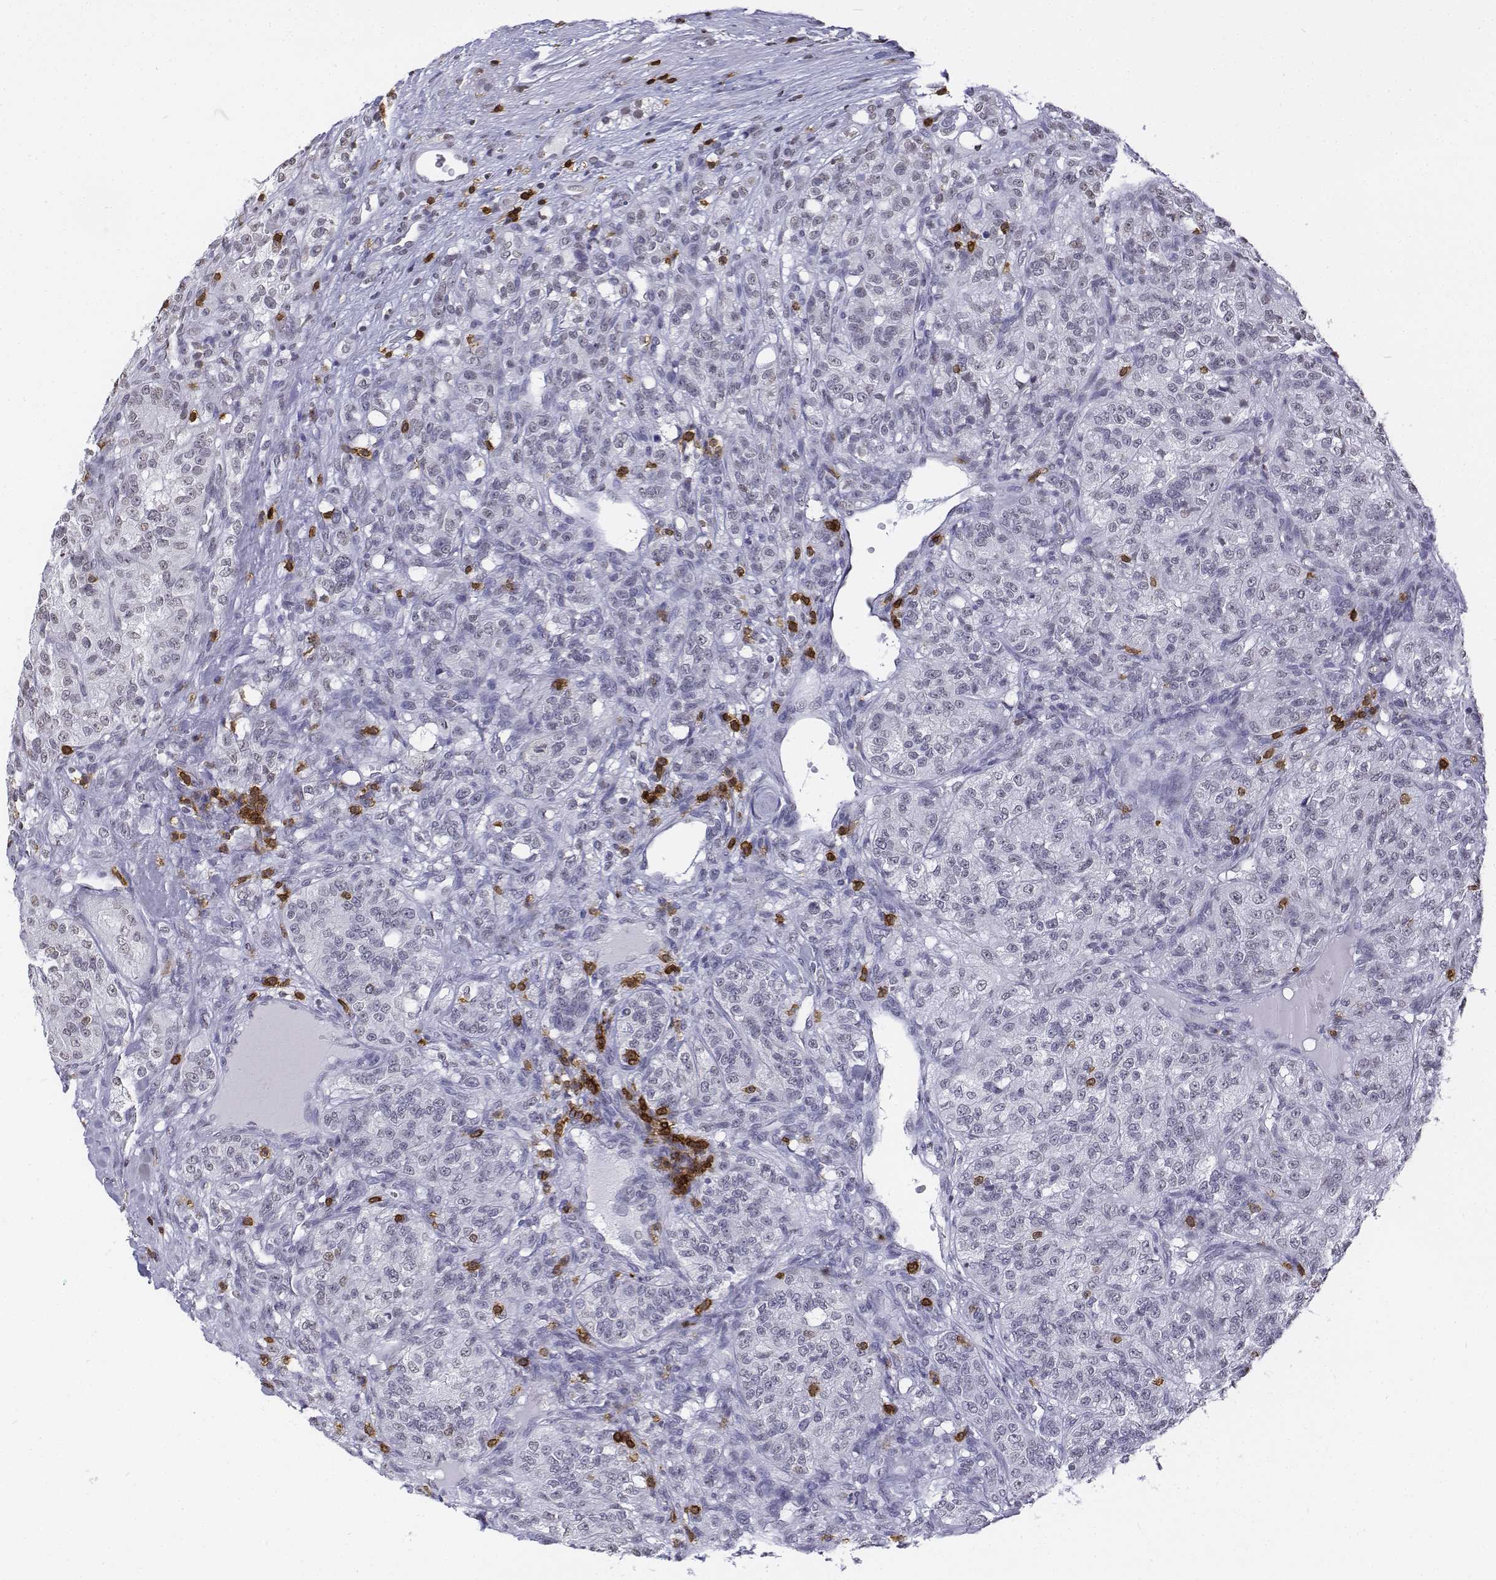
{"staining": {"intensity": "negative", "quantity": "none", "location": "none"}, "tissue": "renal cancer", "cell_type": "Tumor cells", "image_type": "cancer", "snomed": [{"axis": "morphology", "description": "Adenocarcinoma, NOS"}, {"axis": "topography", "description": "Kidney"}], "caption": "DAB (3,3'-diaminobenzidine) immunohistochemical staining of renal adenocarcinoma reveals no significant staining in tumor cells.", "gene": "CD3E", "patient": {"sex": "female", "age": 63}}